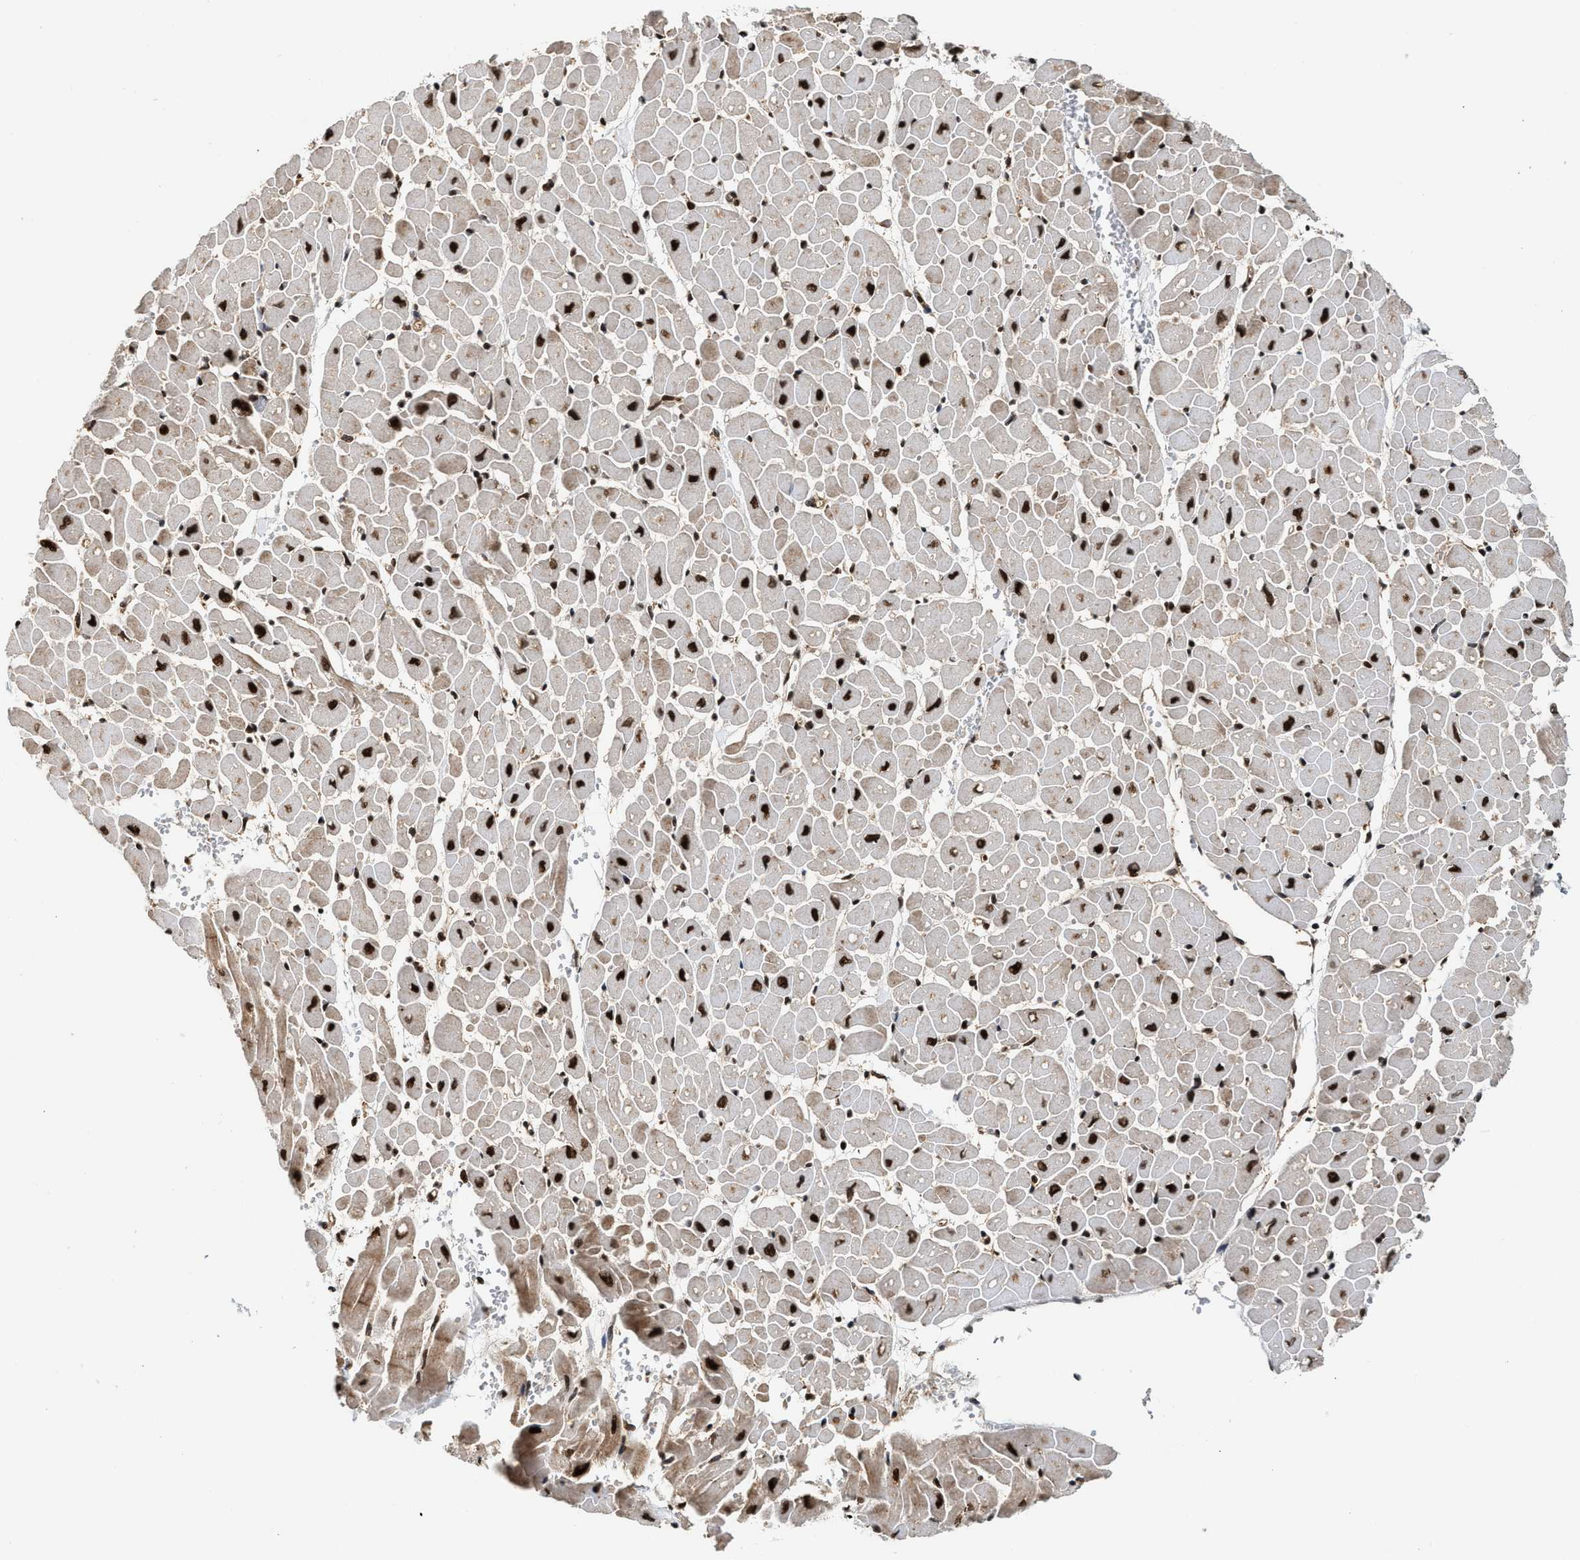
{"staining": {"intensity": "strong", "quantity": ">75%", "location": "cytoplasmic/membranous,nuclear"}, "tissue": "heart muscle", "cell_type": "Cardiomyocytes", "image_type": "normal", "snomed": [{"axis": "morphology", "description": "Normal tissue, NOS"}, {"axis": "topography", "description": "Heart"}], "caption": "This photomicrograph displays immunohistochemistry staining of benign human heart muscle, with high strong cytoplasmic/membranous,nuclear positivity in about >75% of cardiomyocytes.", "gene": "MDM2", "patient": {"sex": "male", "age": 45}}